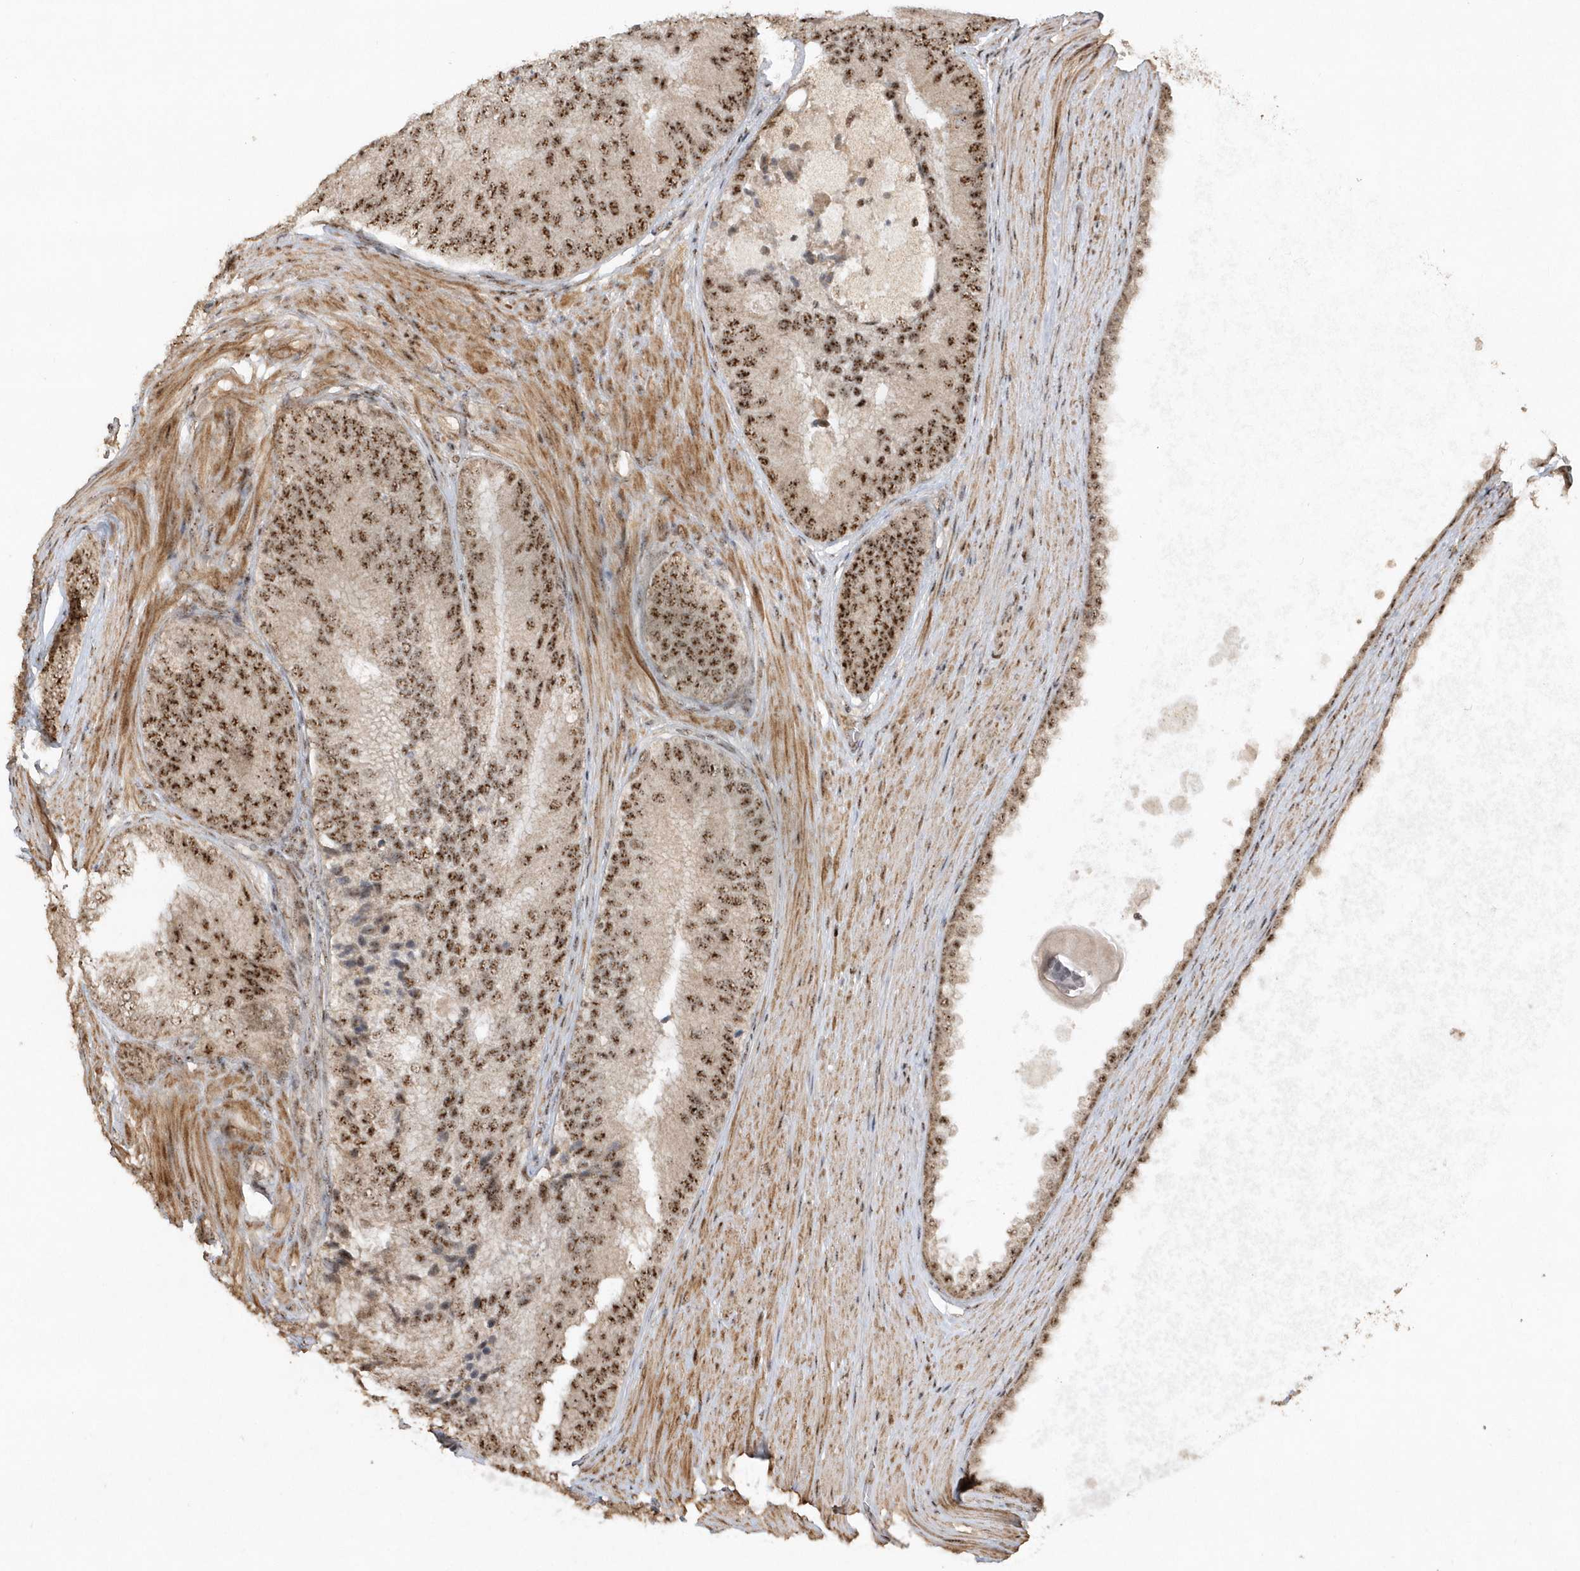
{"staining": {"intensity": "strong", "quantity": ">75%", "location": "nuclear"}, "tissue": "prostate cancer", "cell_type": "Tumor cells", "image_type": "cancer", "snomed": [{"axis": "morphology", "description": "Adenocarcinoma, High grade"}, {"axis": "topography", "description": "Prostate"}], "caption": "Tumor cells reveal high levels of strong nuclear staining in approximately >75% of cells in adenocarcinoma (high-grade) (prostate).", "gene": "POLR3B", "patient": {"sex": "male", "age": 70}}